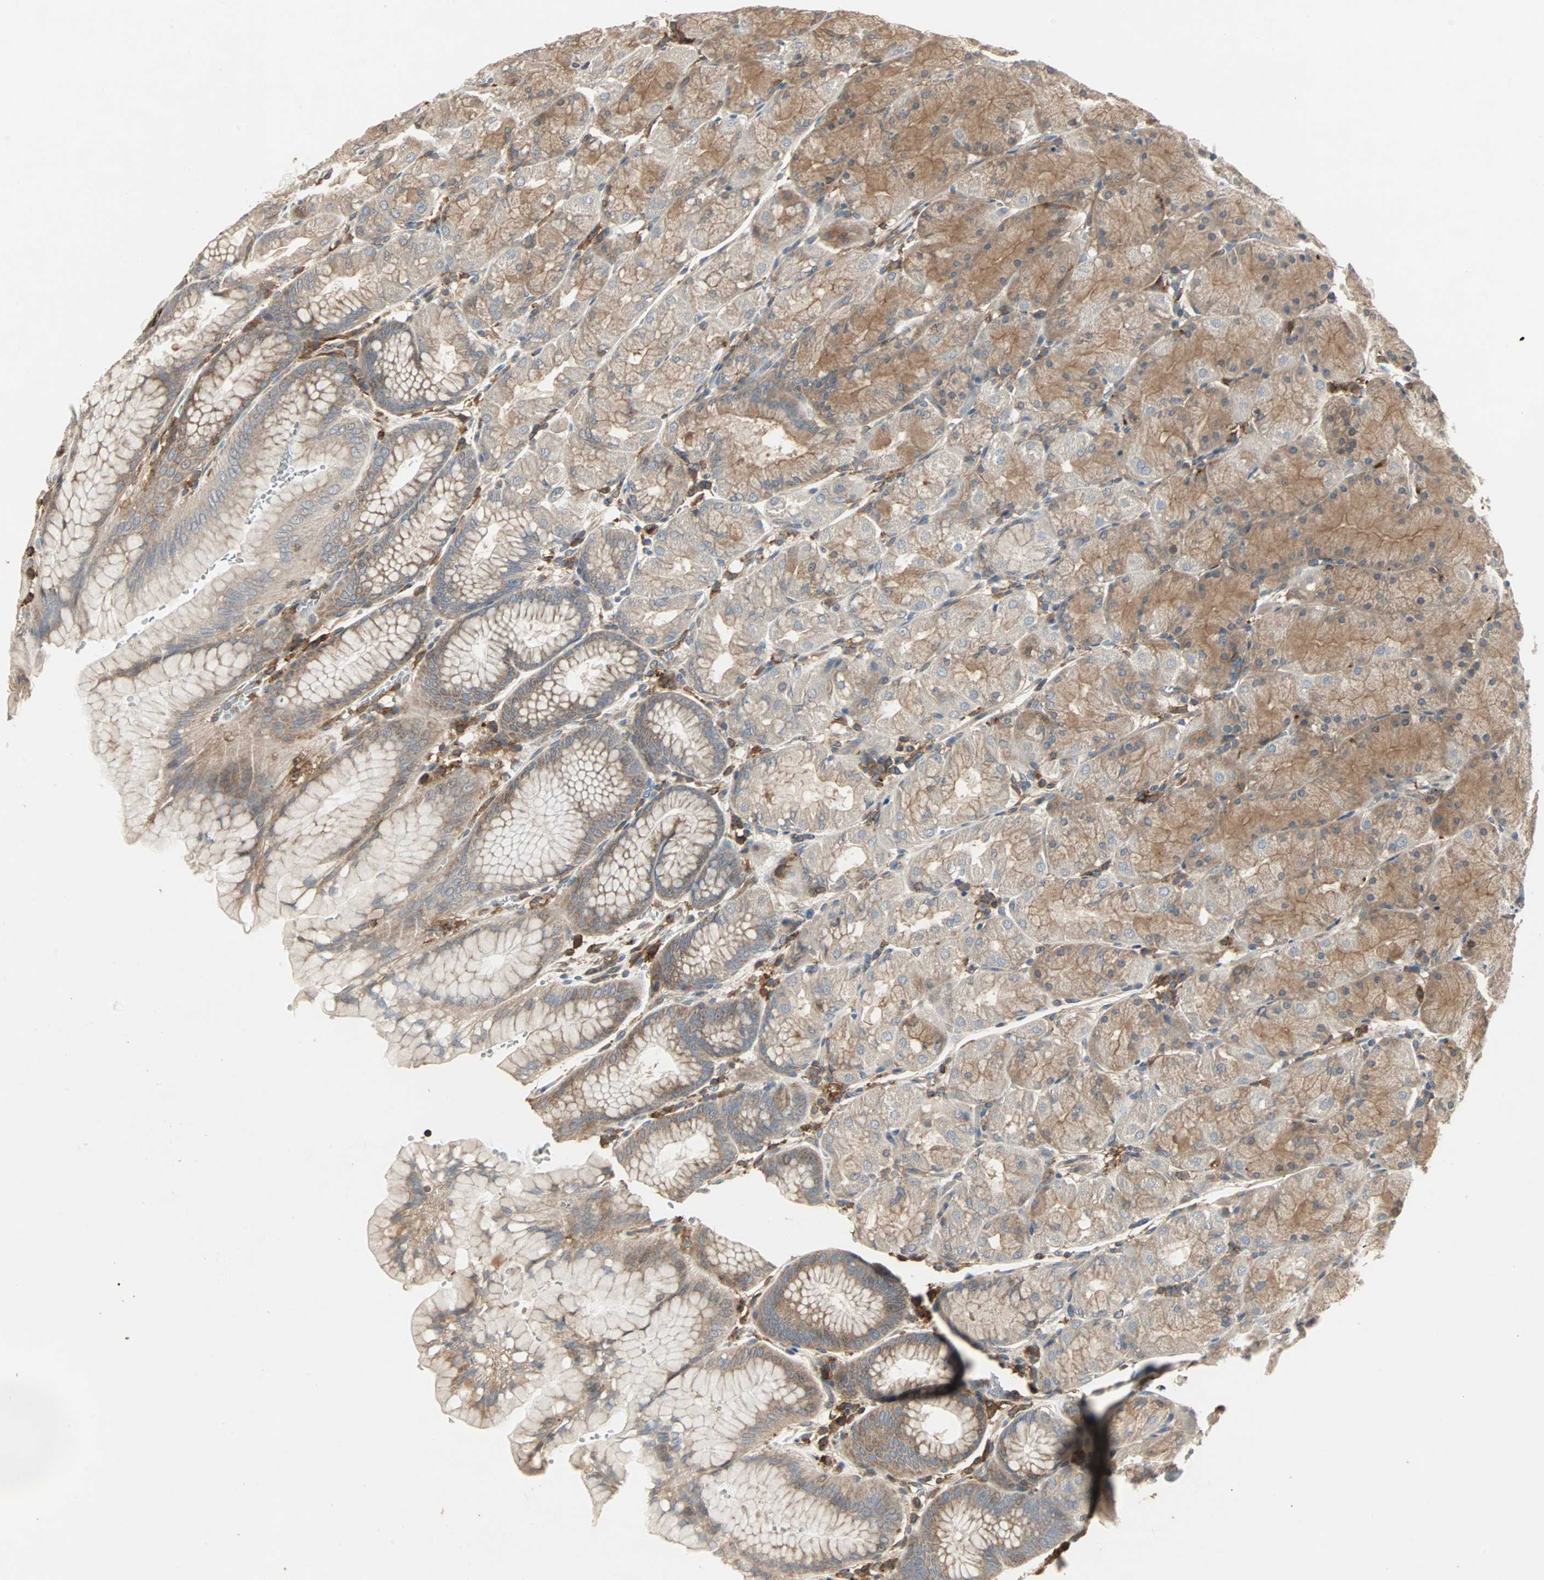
{"staining": {"intensity": "moderate", "quantity": ">75%", "location": "cytoplasmic/membranous"}, "tissue": "stomach", "cell_type": "Glandular cells", "image_type": "normal", "snomed": [{"axis": "morphology", "description": "Normal tissue, NOS"}, {"axis": "topography", "description": "Stomach, upper"}, {"axis": "topography", "description": "Stomach"}], "caption": "Protein staining demonstrates moderate cytoplasmic/membranous expression in approximately >75% of glandular cells in benign stomach. (DAB (3,3'-diaminobenzidine) = brown stain, brightfield microscopy at high magnification).", "gene": "GNAI2", "patient": {"sex": "male", "age": 76}}